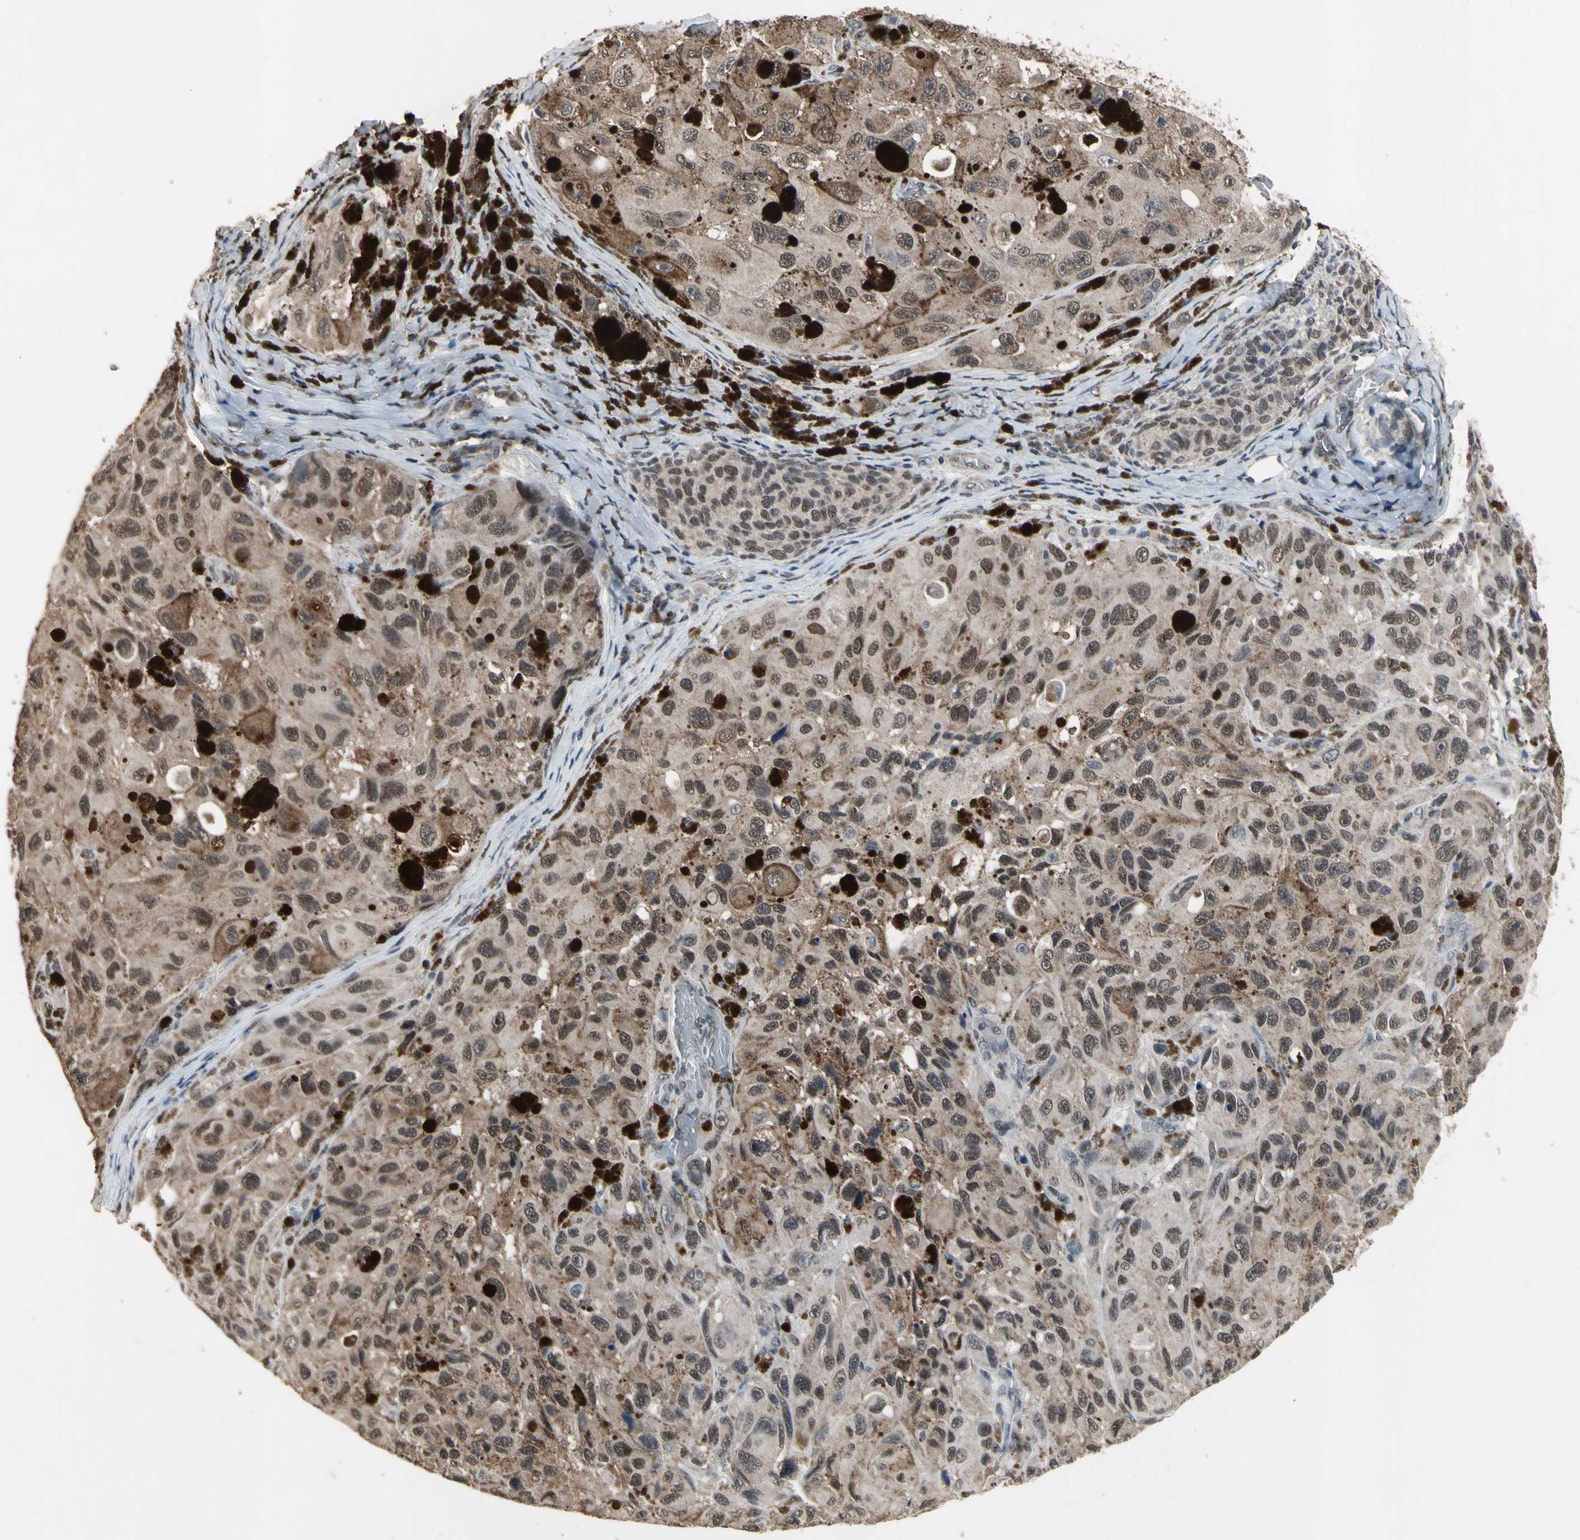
{"staining": {"intensity": "moderate", "quantity": ">75%", "location": "nuclear"}, "tissue": "melanoma", "cell_type": "Tumor cells", "image_type": "cancer", "snomed": [{"axis": "morphology", "description": "Malignant melanoma, NOS"}, {"axis": "topography", "description": "Skin"}], "caption": "A brown stain labels moderate nuclear staining of a protein in malignant melanoma tumor cells.", "gene": "ZNF174", "patient": {"sex": "female", "age": 73}}